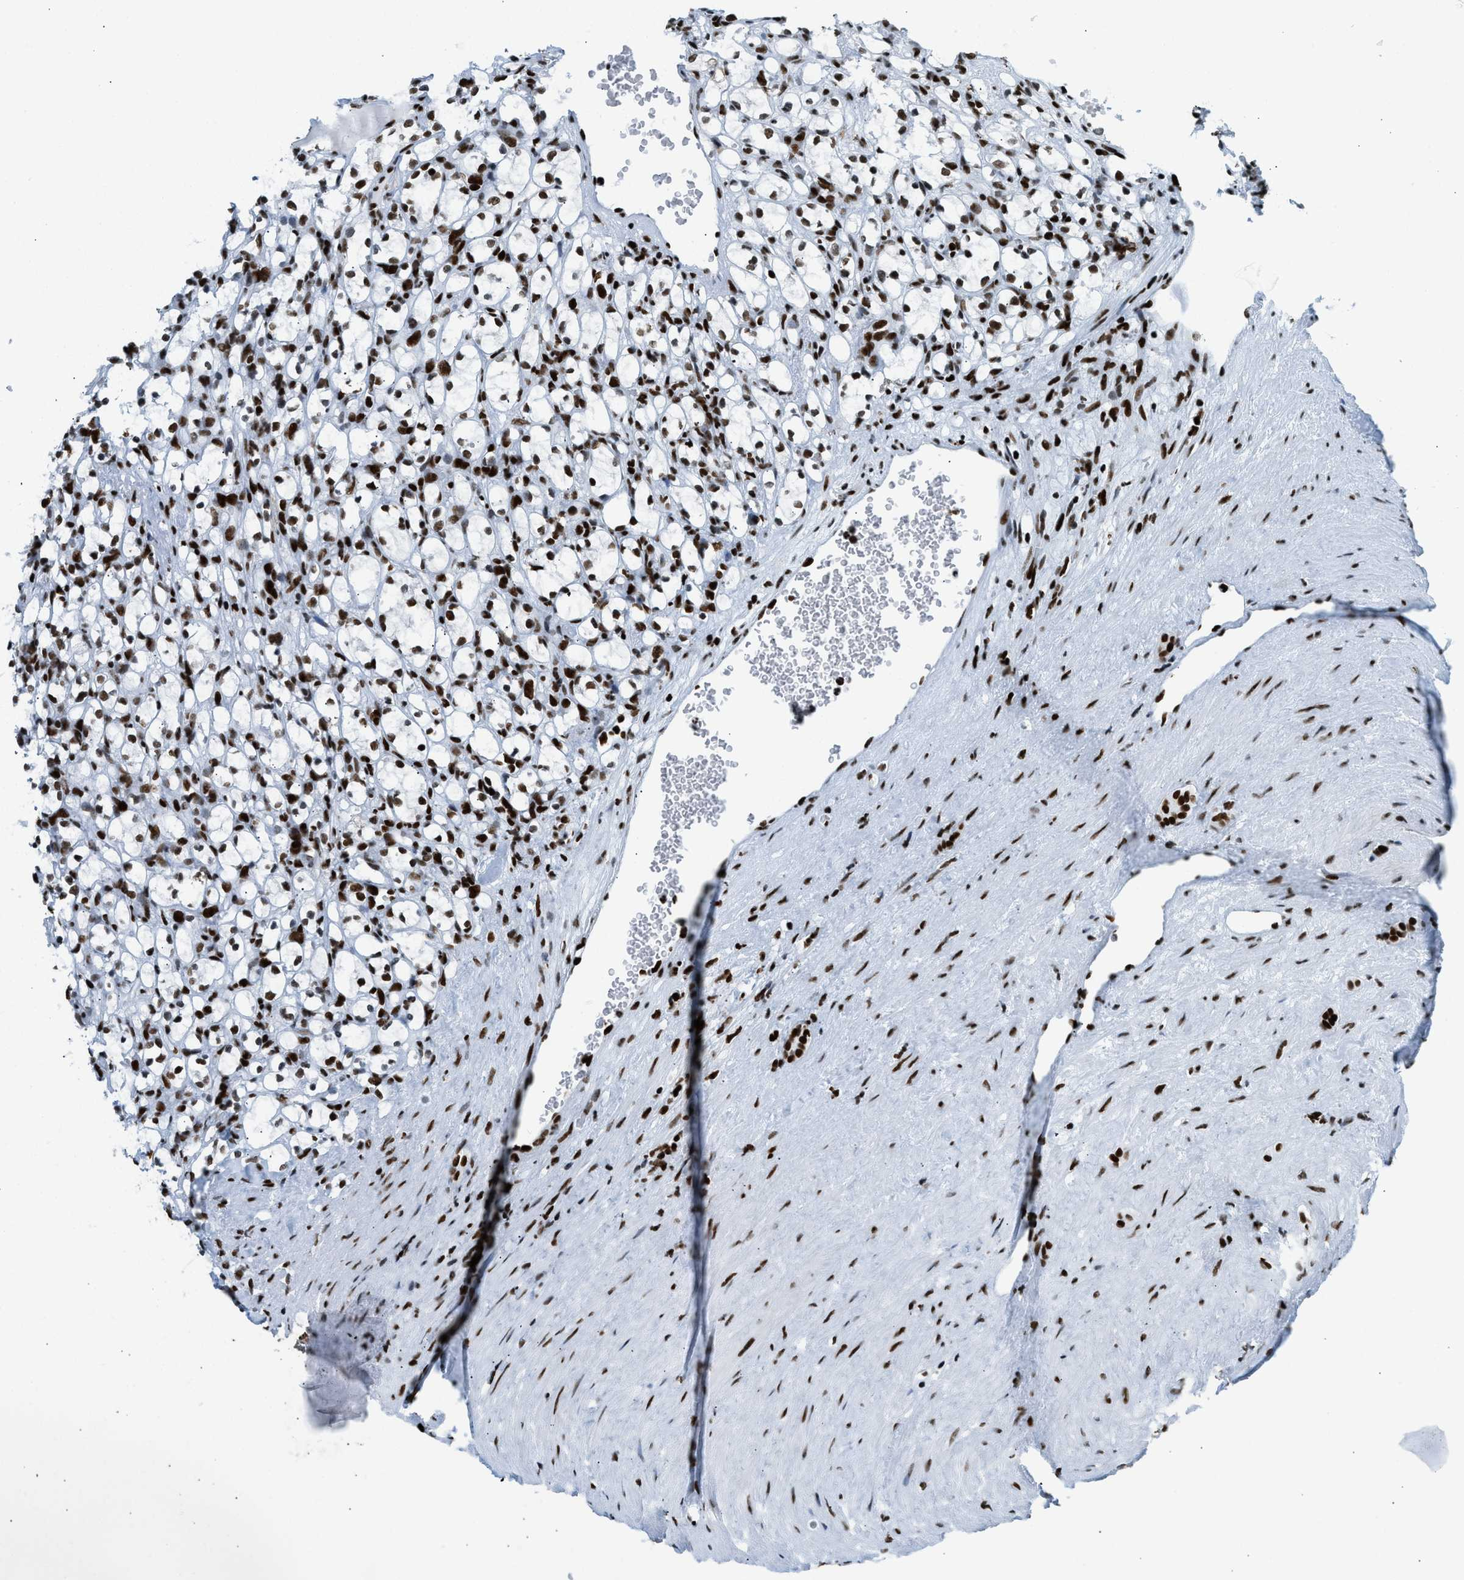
{"staining": {"intensity": "strong", "quantity": ">75%", "location": "nuclear"}, "tissue": "renal cancer", "cell_type": "Tumor cells", "image_type": "cancer", "snomed": [{"axis": "morphology", "description": "Adenocarcinoma, NOS"}, {"axis": "topography", "description": "Kidney"}], "caption": "This is an image of immunohistochemistry staining of renal cancer, which shows strong expression in the nuclear of tumor cells.", "gene": "PIF1", "patient": {"sex": "female", "age": 69}}